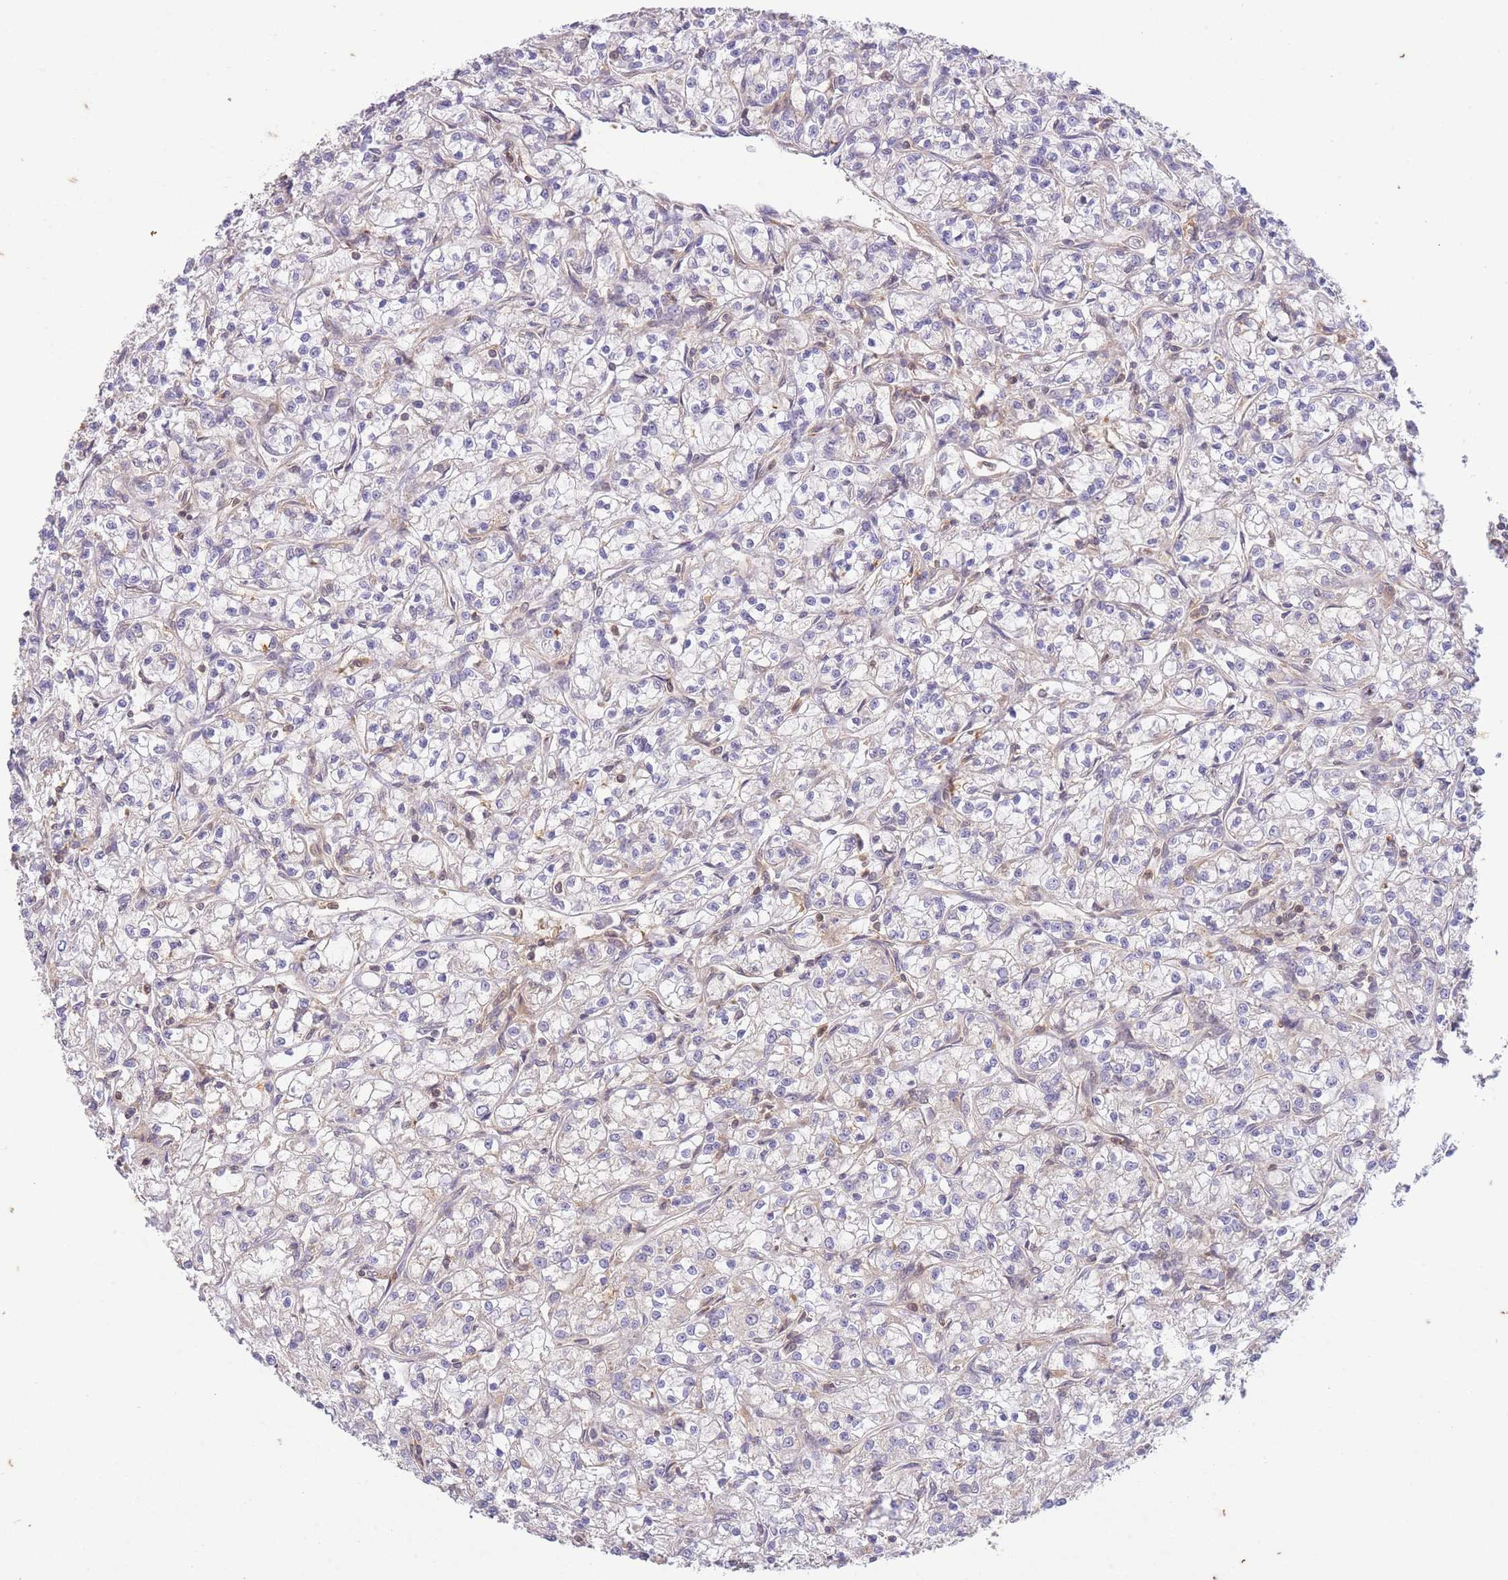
{"staining": {"intensity": "negative", "quantity": "none", "location": "none"}, "tissue": "renal cancer", "cell_type": "Tumor cells", "image_type": "cancer", "snomed": [{"axis": "morphology", "description": "Adenocarcinoma, NOS"}, {"axis": "topography", "description": "Kidney"}], "caption": "DAB (3,3'-diaminobenzidine) immunohistochemical staining of human renal cancer (adenocarcinoma) exhibits no significant expression in tumor cells.", "gene": "ST8SIA4", "patient": {"sex": "female", "age": 59}}